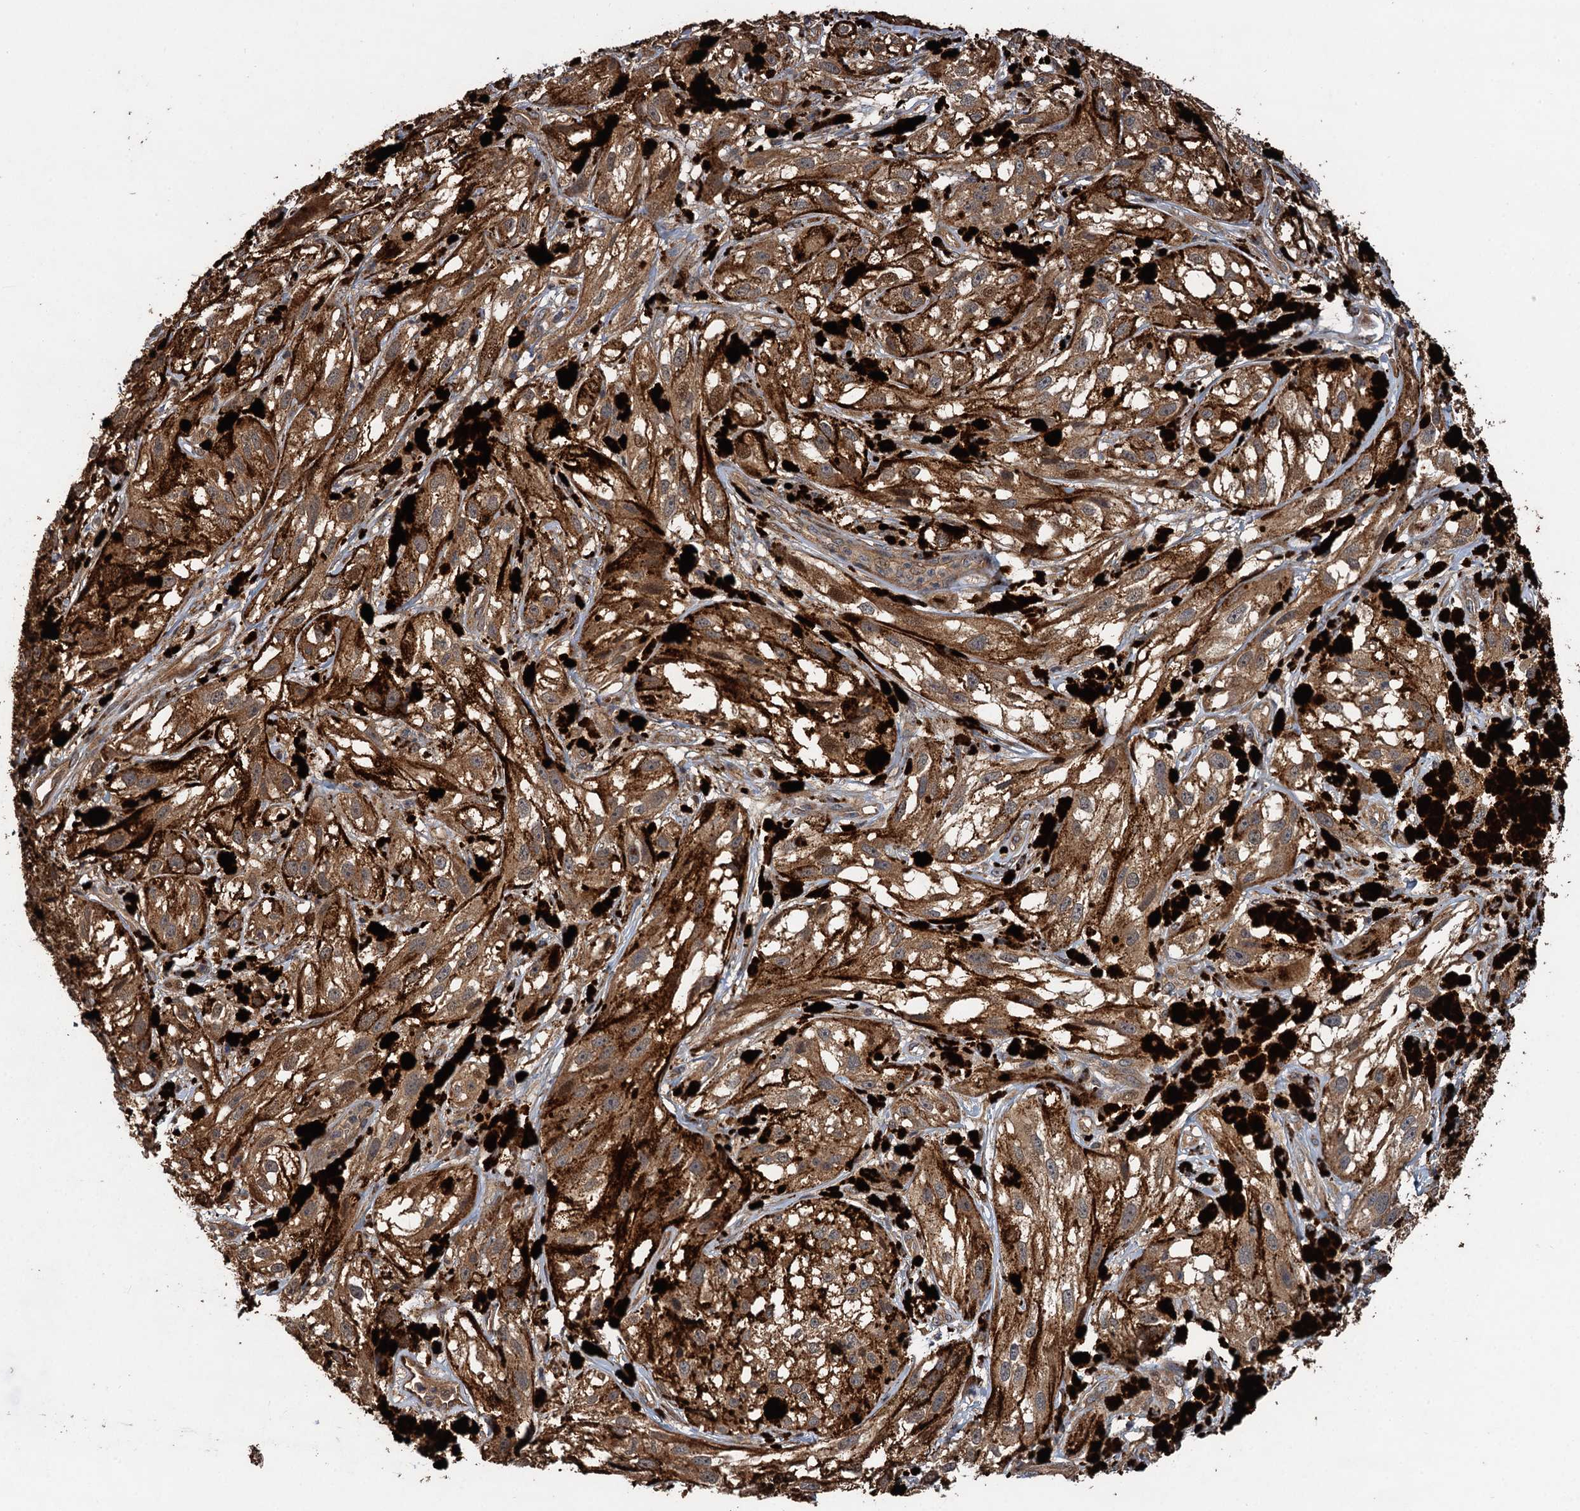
{"staining": {"intensity": "strong", "quantity": ">75%", "location": "cytoplasmic/membranous"}, "tissue": "melanoma", "cell_type": "Tumor cells", "image_type": "cancer", "snomed": [{"axis": "morphology", "description": "Malignant melanoma, NOS"}, {"axis": "topography", "description": "Skin"}], "caption": "Brown immunohistochemical staining in melanoma demonstrates strong cytoplasmic/membranous expression in approximately >75% of tumor cells. (DAB = brown stain, brightfield microscopy at high magnification).", "gene": "TMEM39B", "patient": {"sex": "male", "age": 88}}